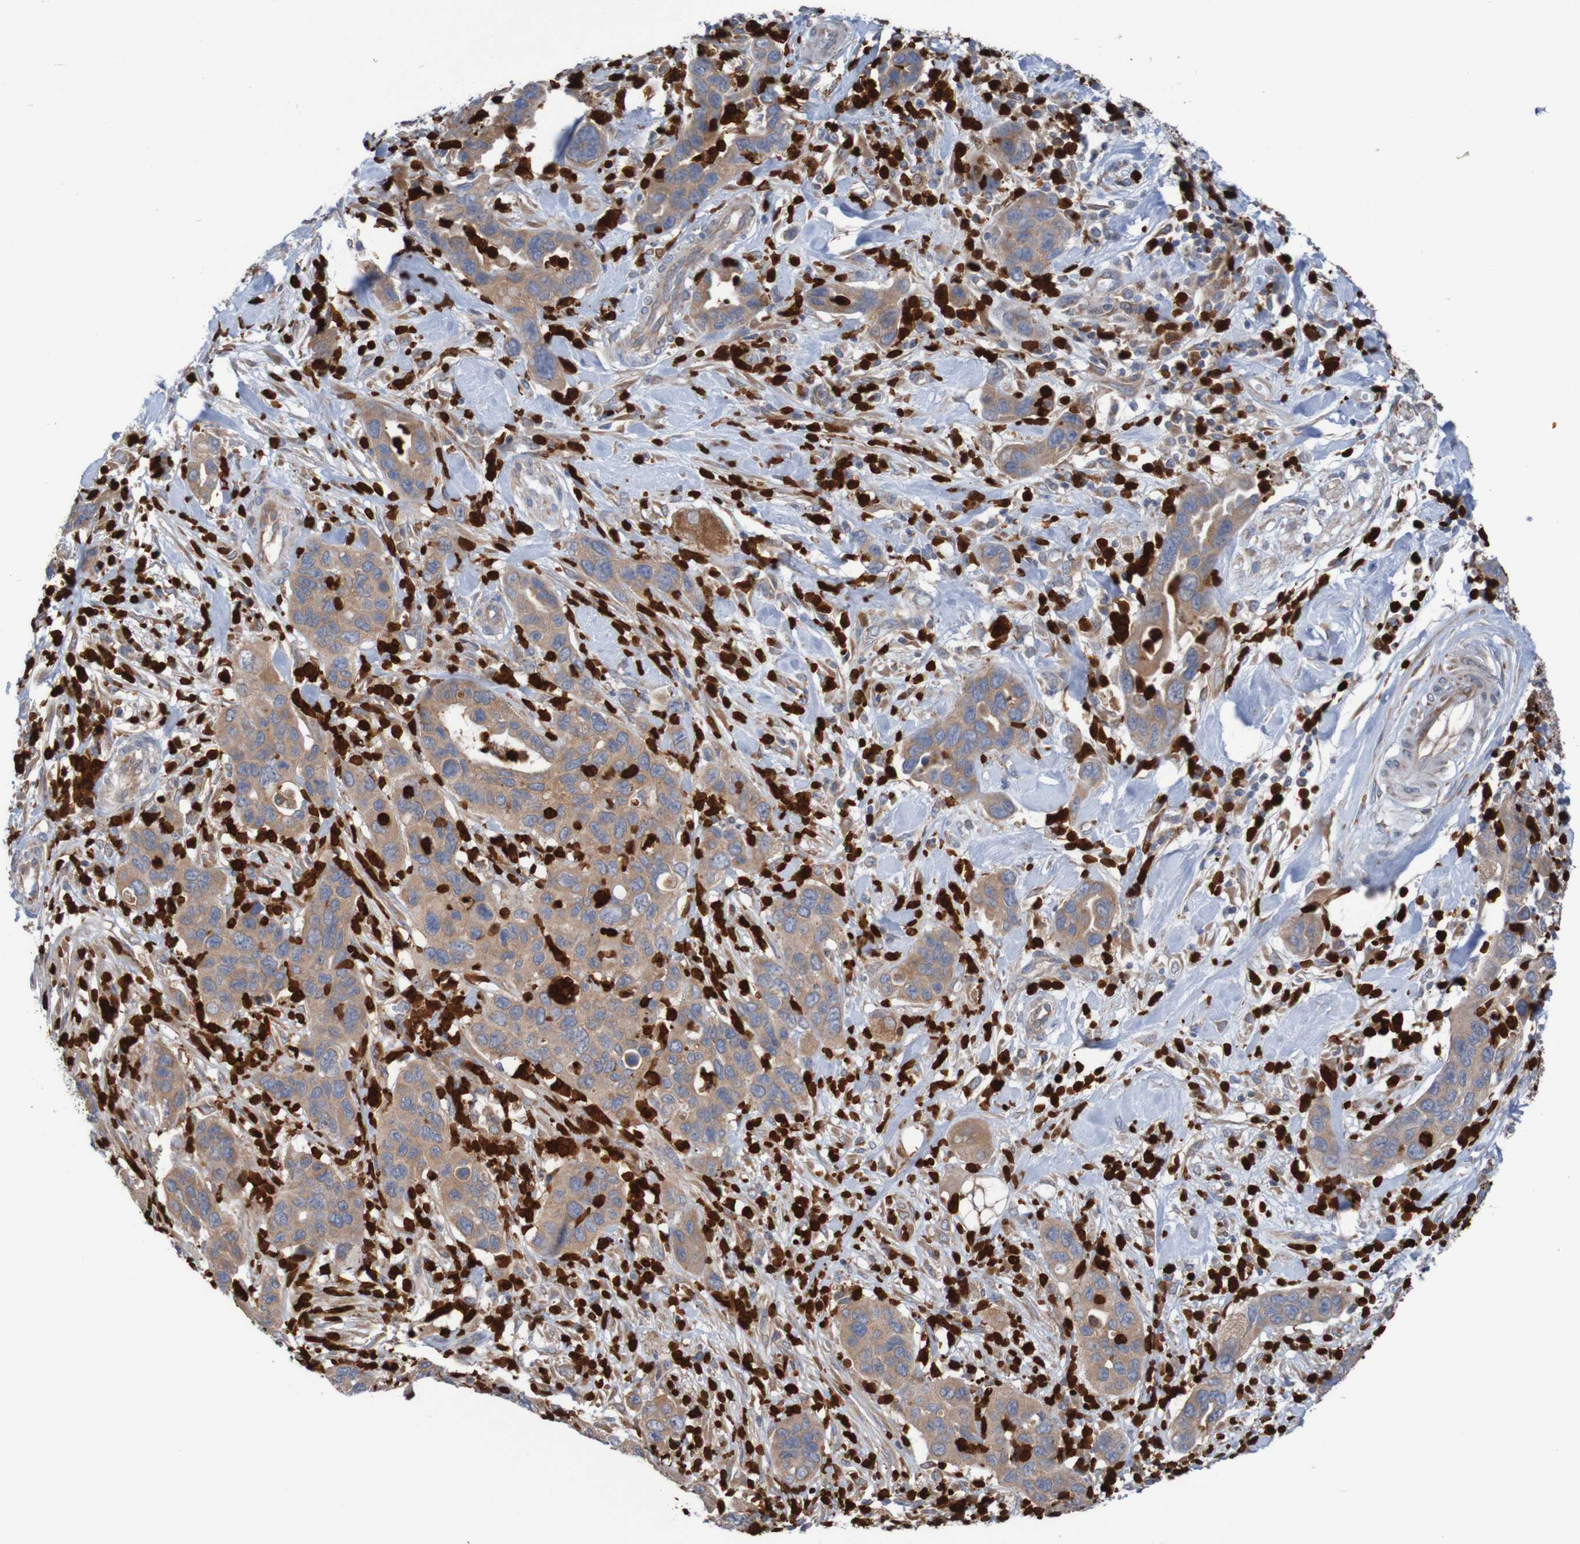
{"staining": {"intensity": "weak", "quantity": ">75%", "location": "cytoplasmic/membranous"}, "tissue": "pancreatic cancer", "cell_type": "Tumor cells", "image_type": "cancer", "snomed": [{"axis": "morphology", "description": "Adenocarcinoma, NOS"}, {"axis": "topography", "description": "Pancreas"}], "caption": "Protein positivity by IHC demonstrates weak cytoplasmic/membranous expression in approximately >75% of tumor cells in pancreatic cancer.", "gene": "PARP4", "patient": {"sex": "female", "age": 71}}